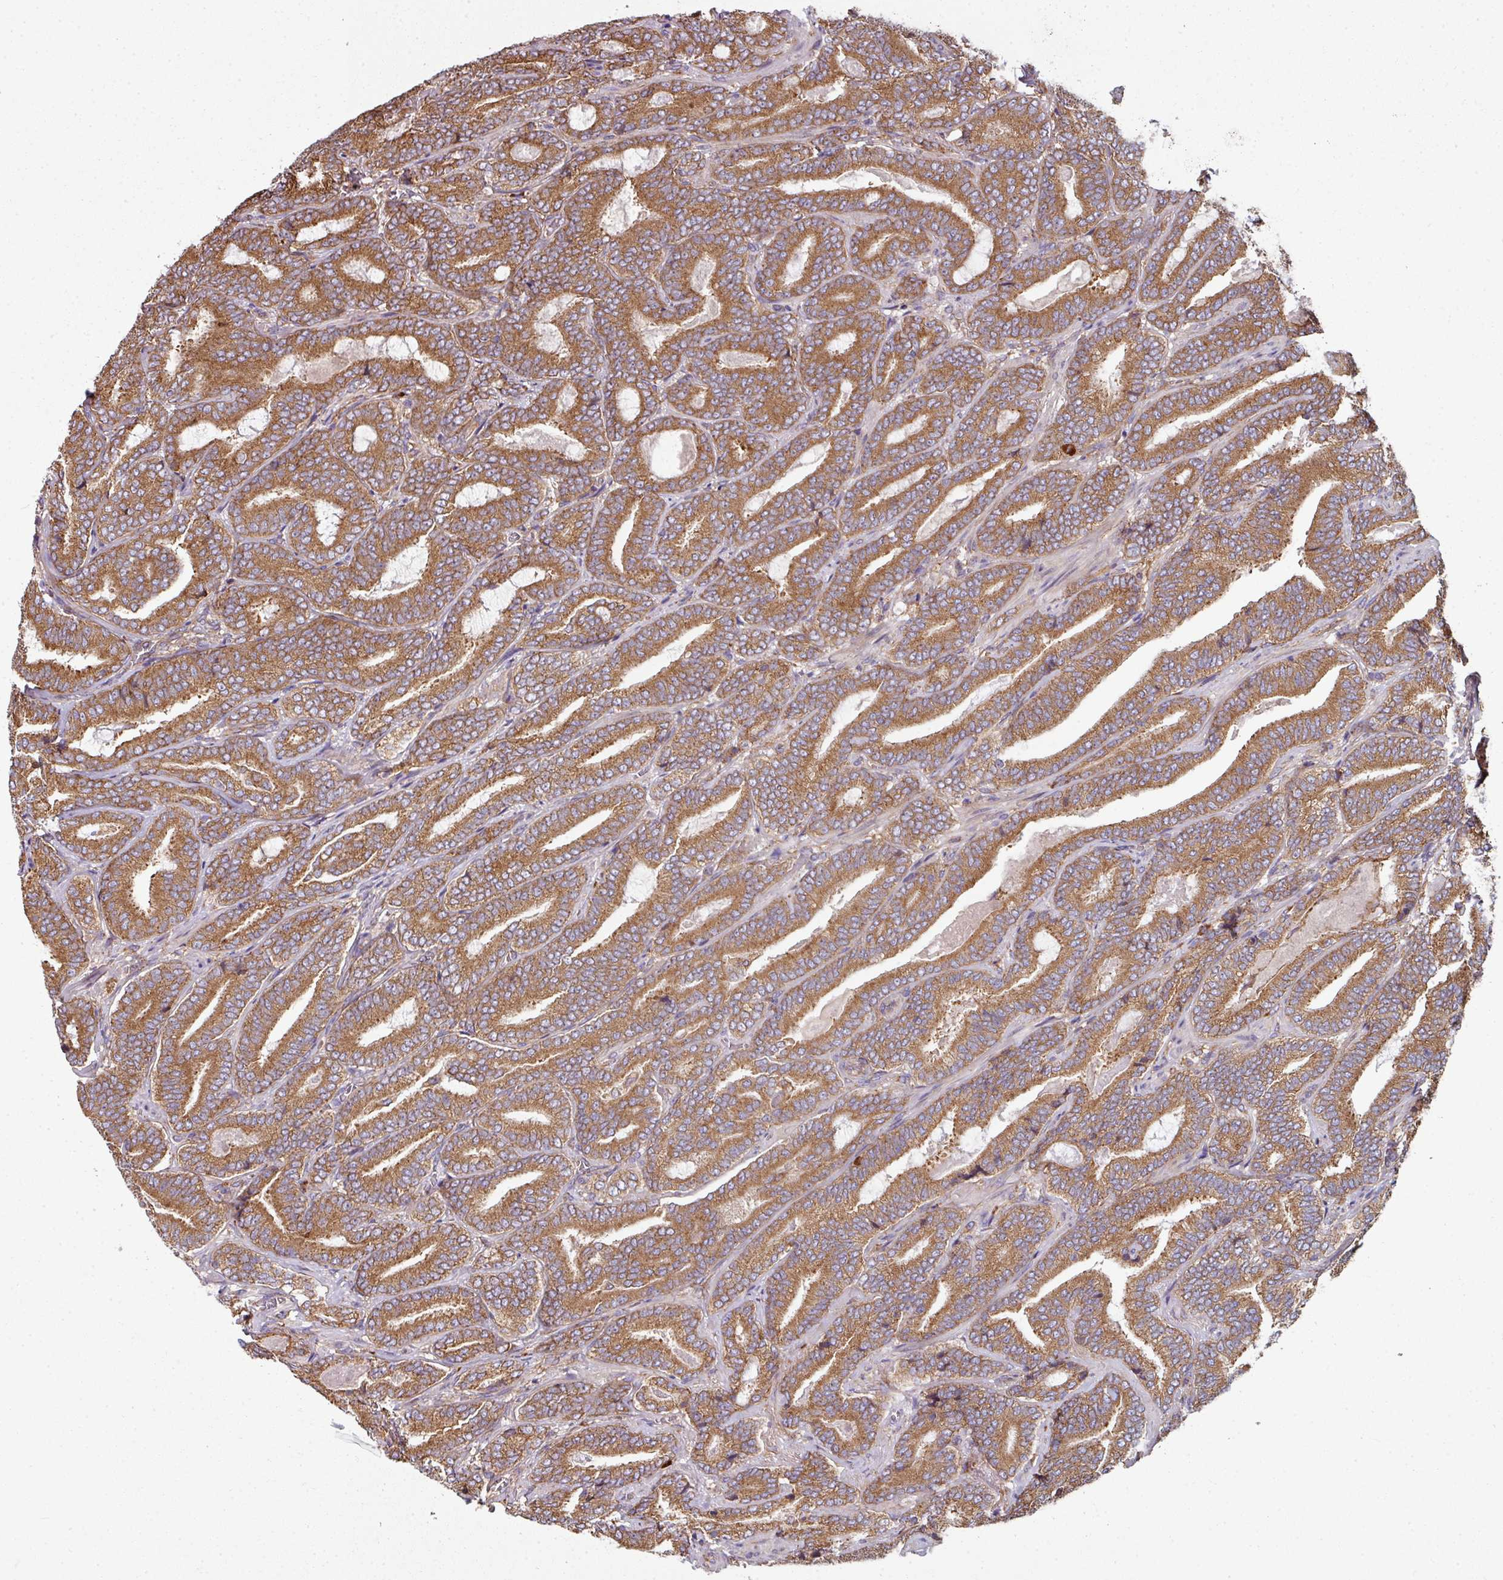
{"staining": {"intensity": "moderate", "quantity": ">75%", "location": "cytoplasmic/membranous"}, "tissue": "prostate cancer", "cell_type": "Tumor cells", "image_type": "cancer", "snomed": [{"axis": "morphology", "description": "Adenocarcinoma, Low grade"}, {"axis": "topography", "description": "Prostate and seminal vesicle, NOS"}], "caption": "Low-grade adenocarcinoma (prostate) tissue demonstrates moderate cytoplasmic/membranous staining in about >75% of tumor cells, visualized by immunohistochemistry.", "gene": "FAT4", "patient": {"sex": "male", "age": 61}}